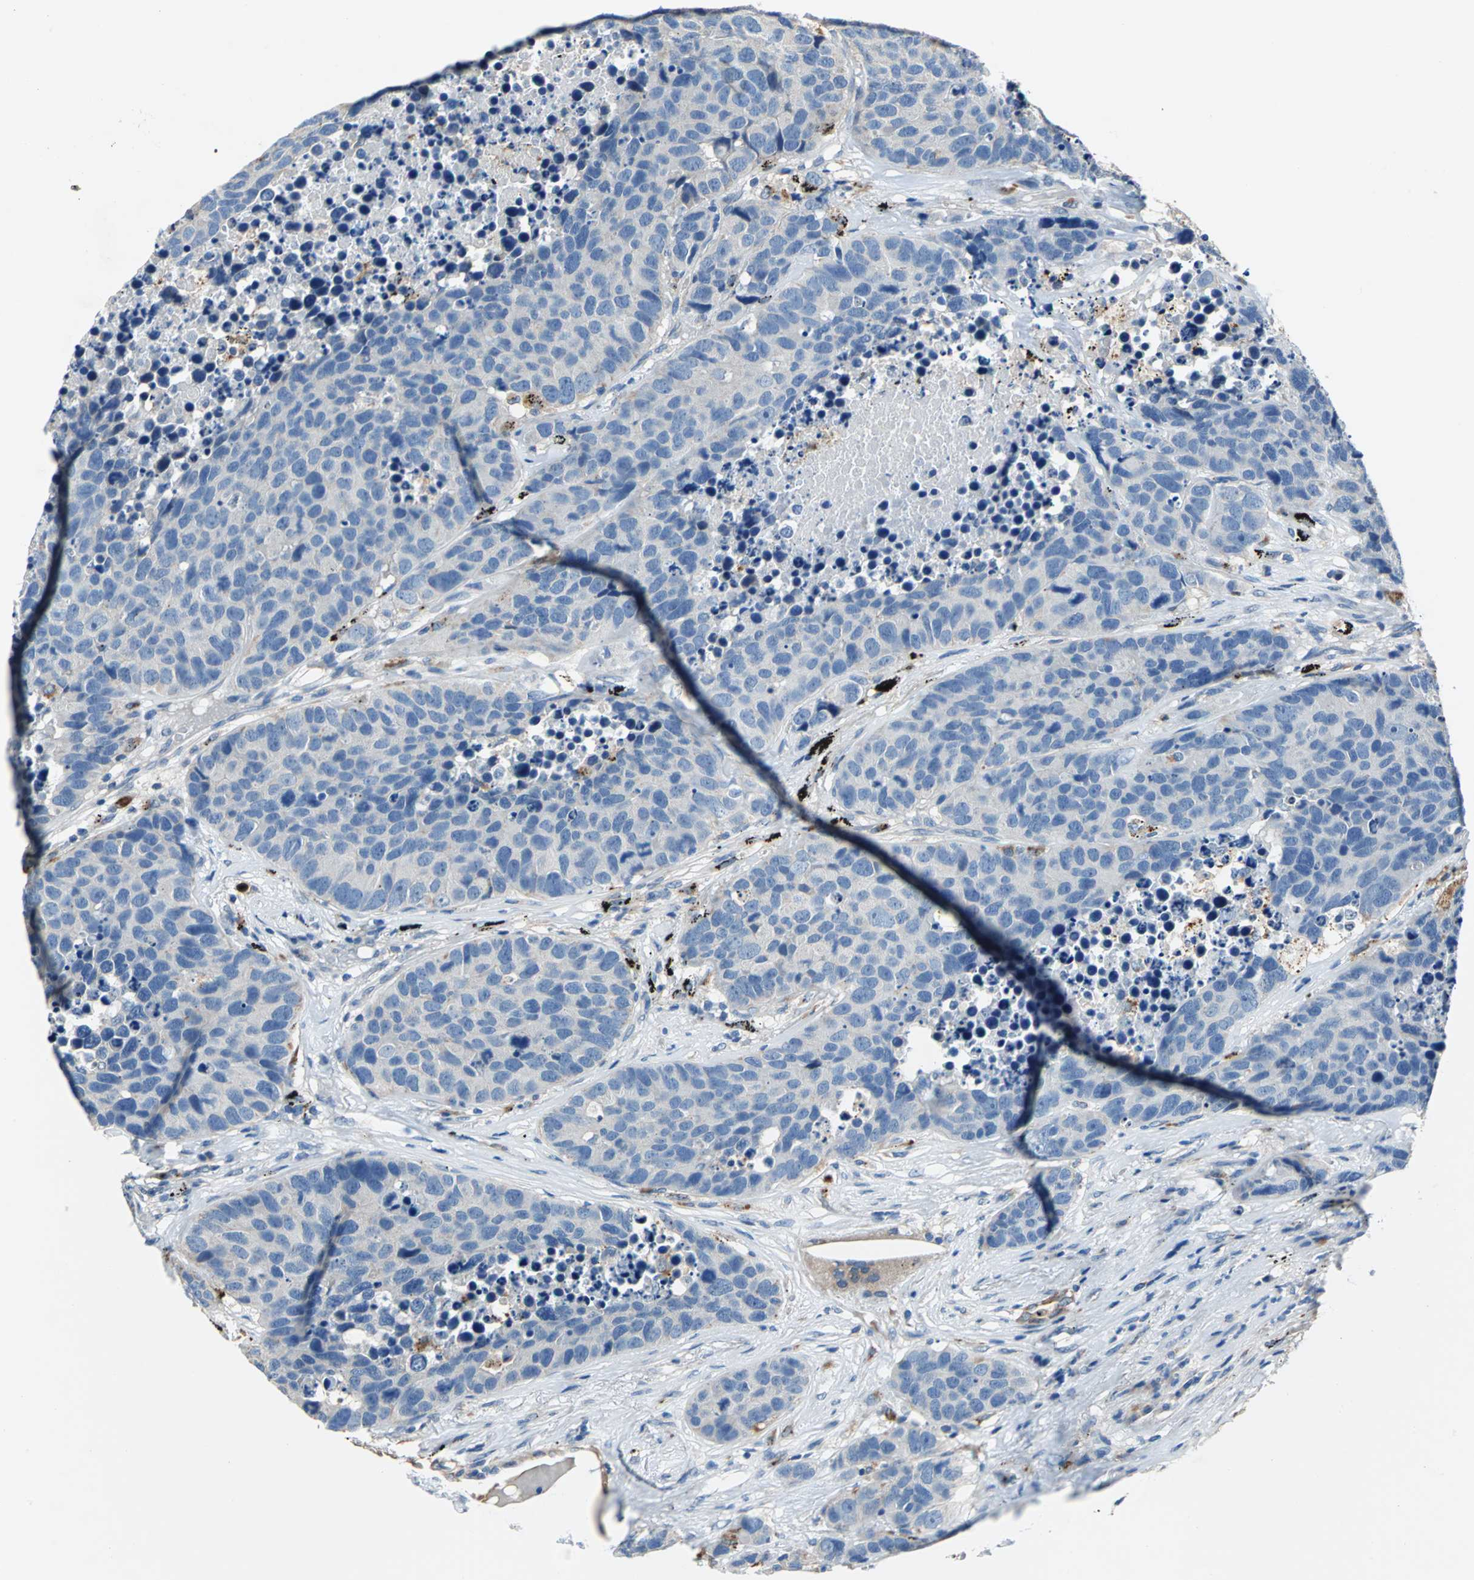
{"staining": {"intensity": "negative", "quantity": "none", "location": "none"}, "tissue": "carcinoid", "cell_type": "Tumor cells", "image_type": "cancer", "snomed": [{"axis": "morphology", "description": "Carcinoid, malignant, NOS"}, {"axis": "topography", "description": "Lung"}], "caption": "Human carcinoid (malignant) stained for a protein using IHC exhibits no positivity in tumor cells.", "gene": "RASD2", "patient": {"sex": "male", "age": 60}}